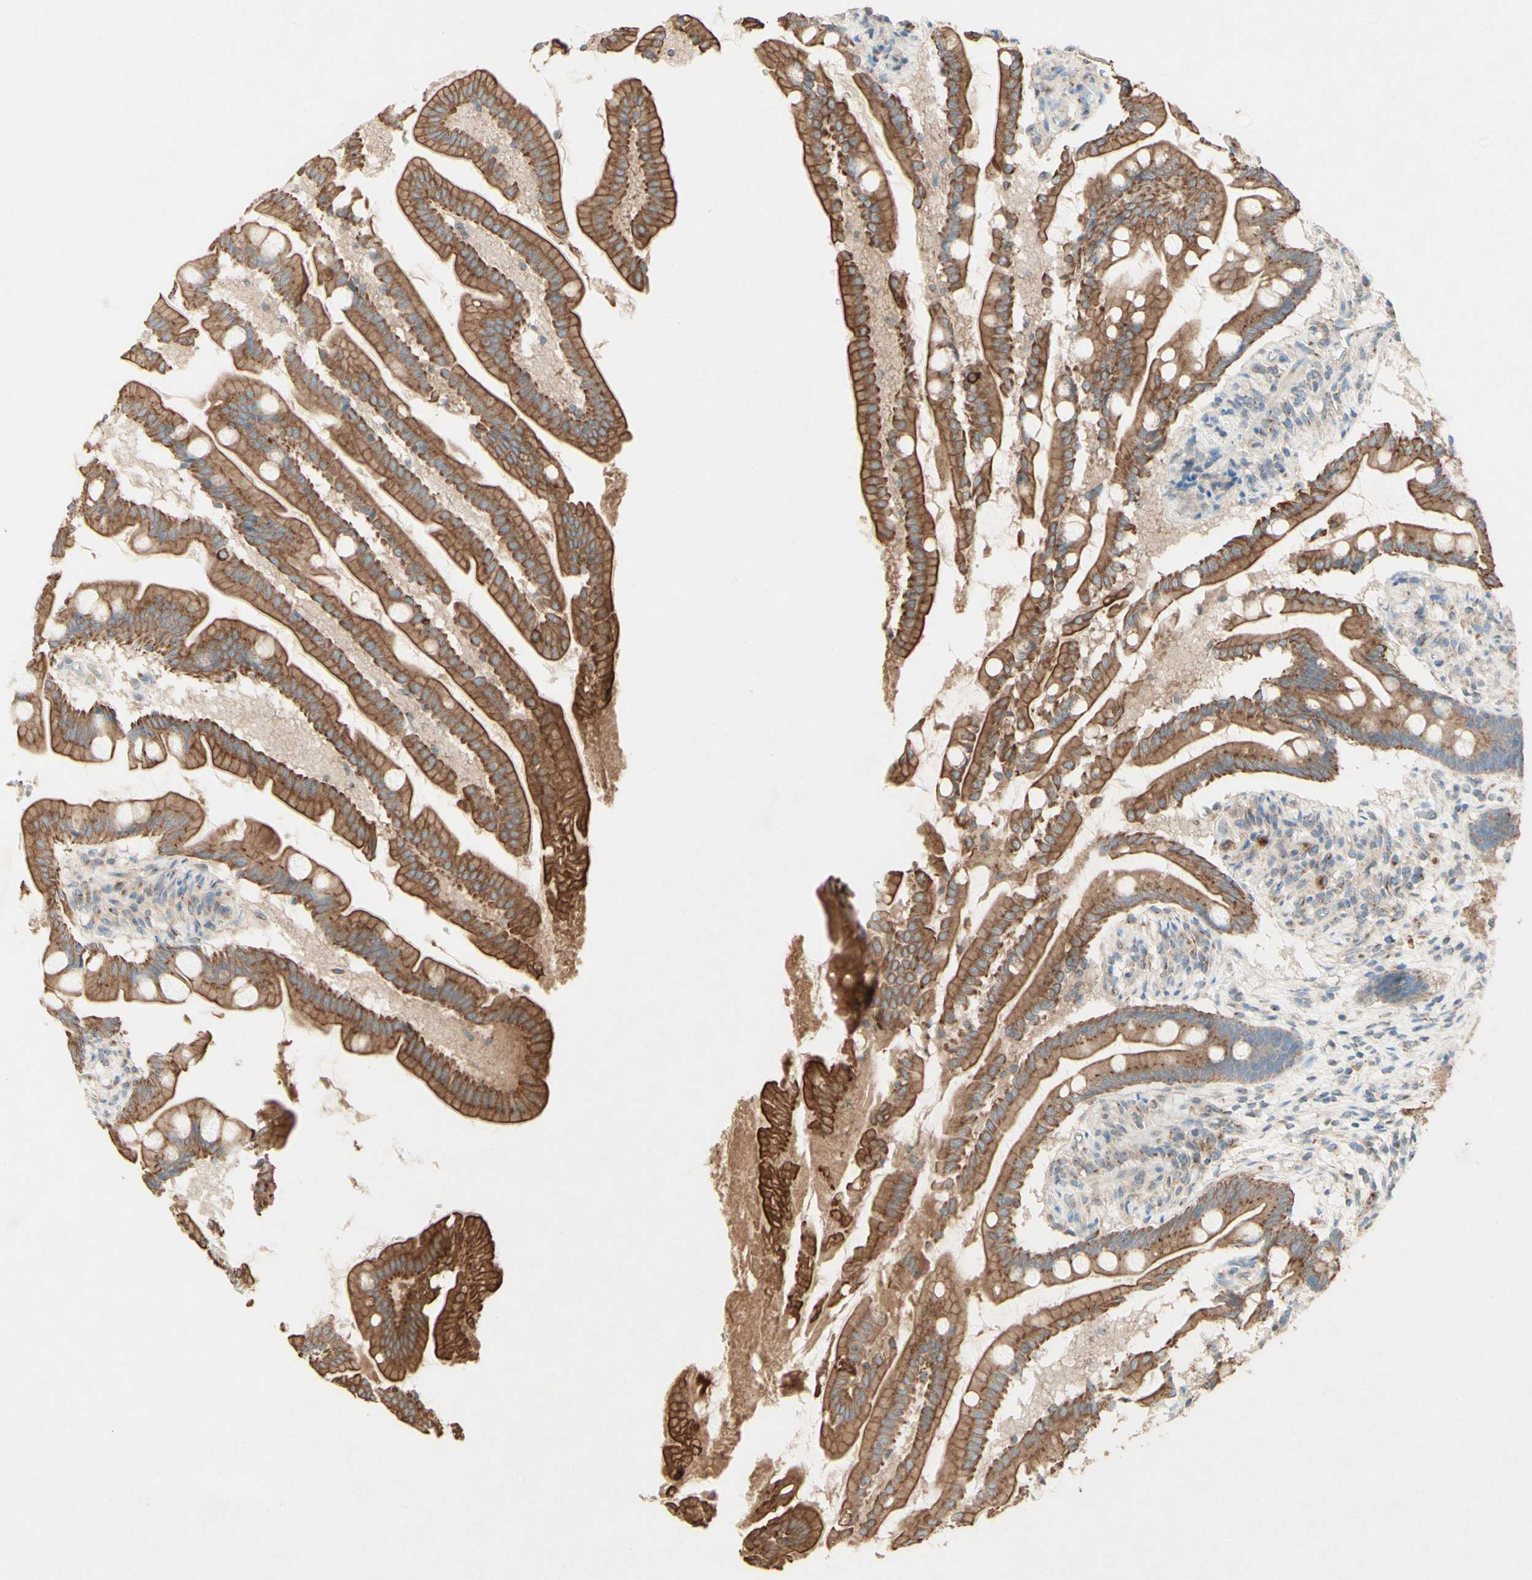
{"staining": {"intensity": "moderate", "quantity": ">75%", "location": "cytoplasmic/membranous"}, "tissue": "small intestine", "cell_type": "Glandular cells", "image_type": "normal", "snomed": [{"axis": "morphology", "description": "Normal tissue, NOS"}, {"axis": "topography", "description": "Small intestine"}], "caption": "Moderate cytoplasmic/membranous staining is appreciated in approximately >75% of glandular cells in normal small intestine.", "gene": "MTM1", "patient": {"sex": "female", "age": 56}}